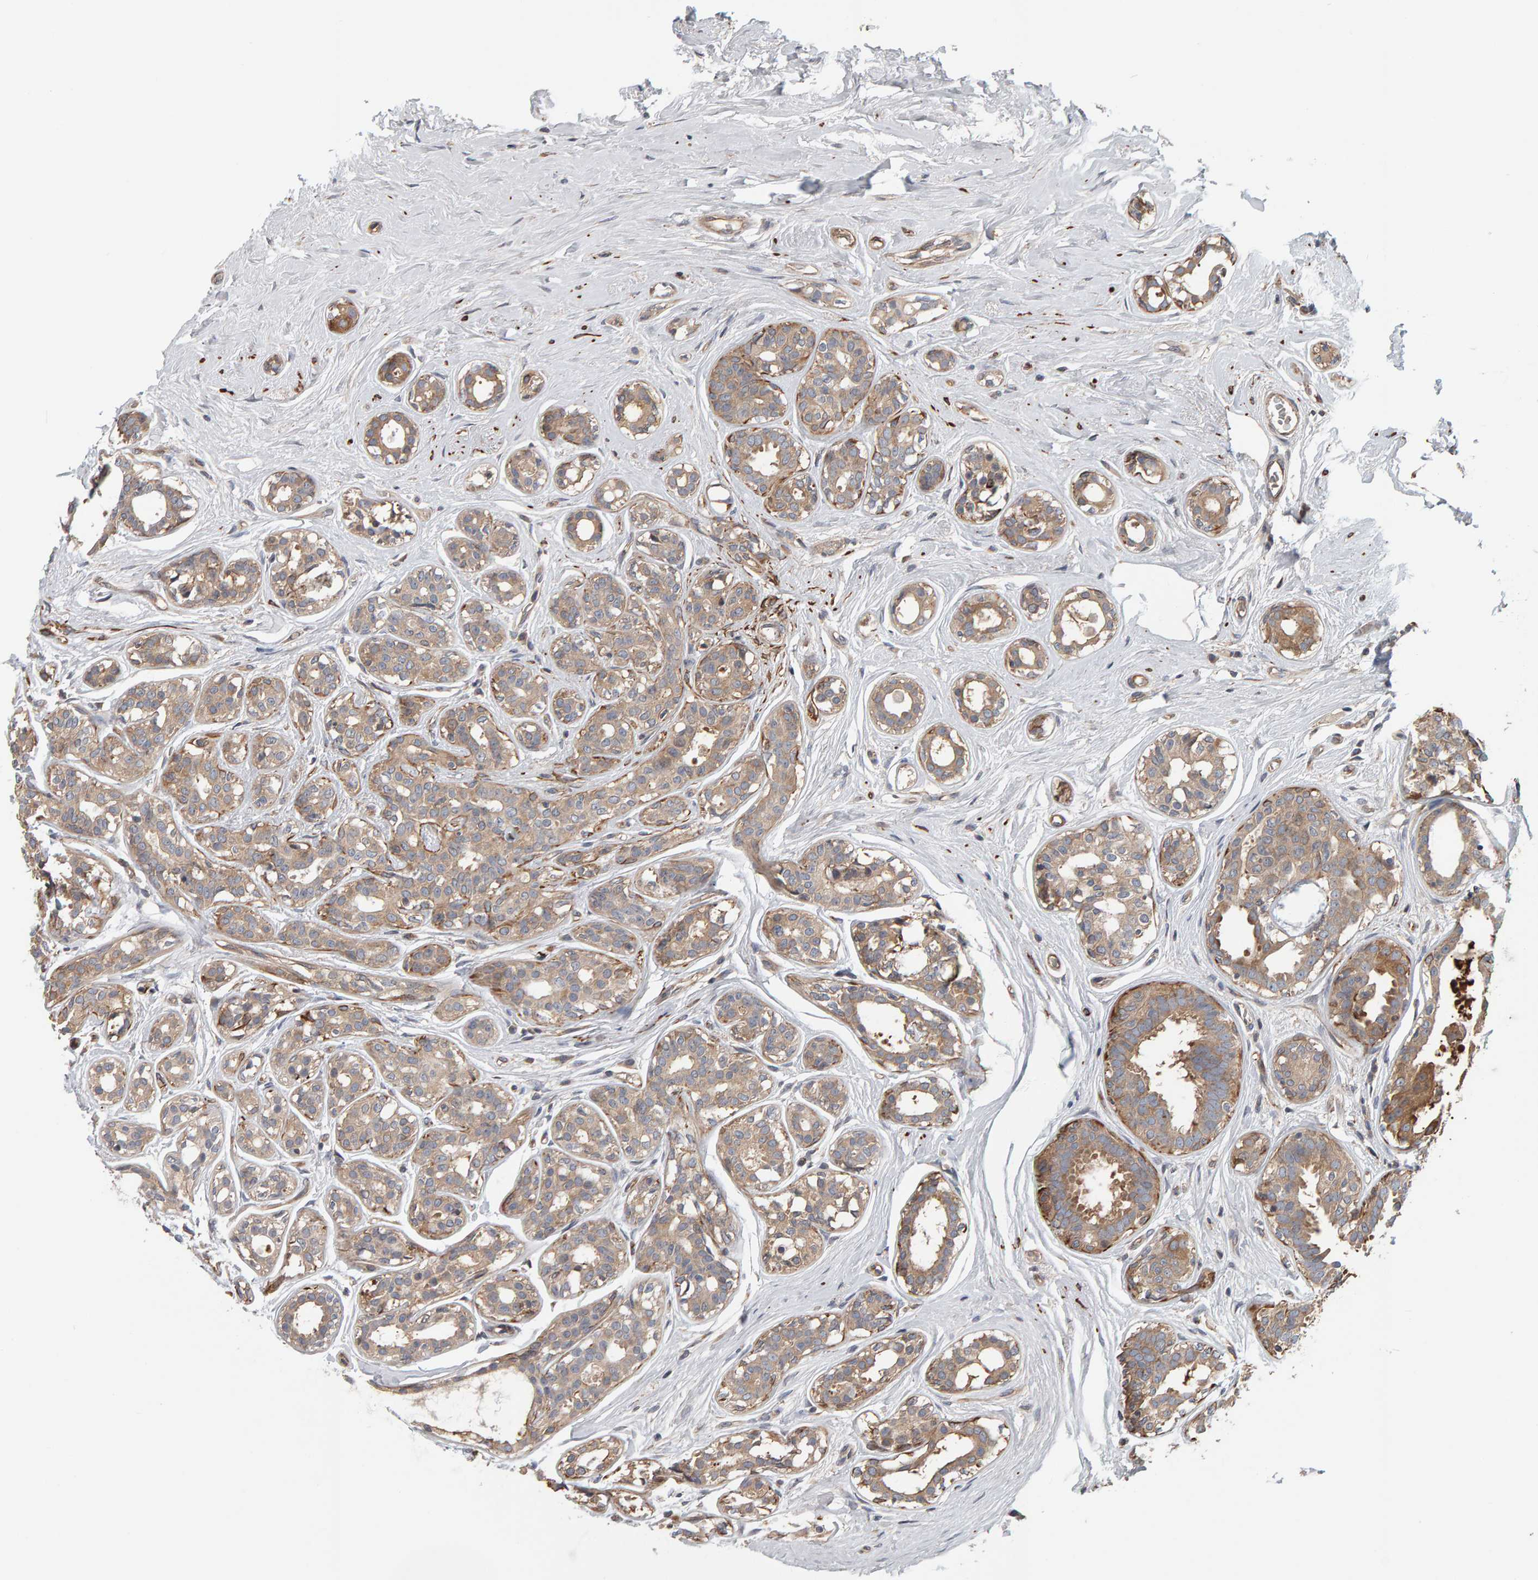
{"staining": {"intensity": "weak", "quantity": ">75%", "location": "cytoplasmic/membranous"}, "tissue": "breast cancer", "cell_type": "Tumor cells", "image_type": "cancer", "snomed": [{"axis": "morphology", "description": "Duct carcinoma"}, {"axis": "topography", "description": "Breast"}], "caption": "Intraductal carcinoma (breast) stained with IHC exhibits weak cytoplasmic/membranous positivity in approximately >75% of tumor cells.", "gene": "C9orf72", "patient": {"sex": "female", "age": 55}}